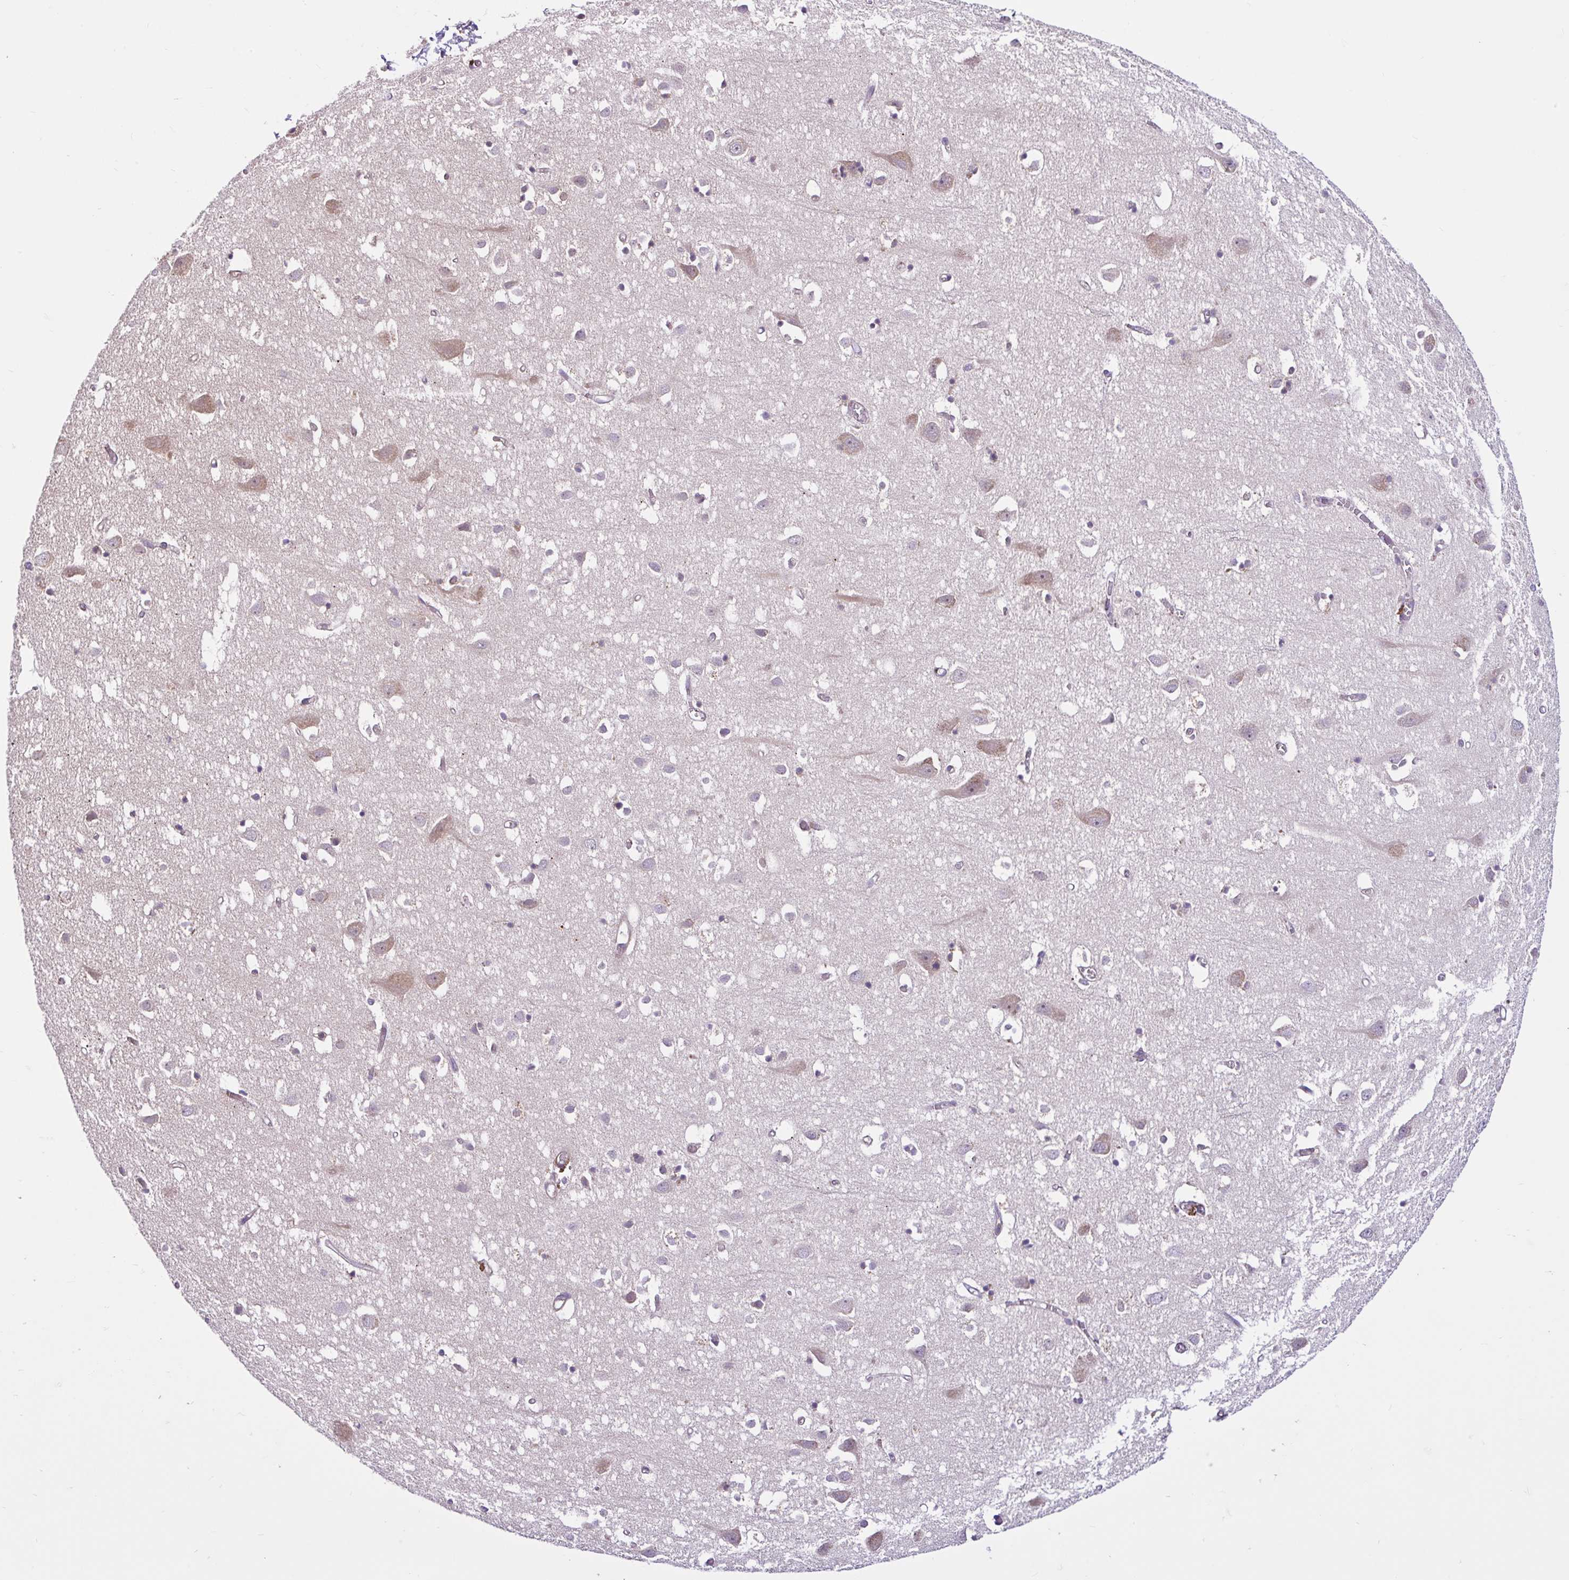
{"staining": {"intensity": "moderate", "quantity": ">75%", "location": "cytoplasmic/membranous"}, "tissue": "cerebral cortex", "cell_type": "Endothelial cells", "image_type": "normal", "snomed": [{"axis": "morphology", "description": "Normal tissue, NOS"}, {"axis": "topography", "description": "Cerebral cortex"}], "caption": "DAB immunohistochemical staining of benign human cerebral cortex displays moderate cytoplasmic/membranous protein positivity in approximately >75% of endothelial cells.", "gene": "NTPCR", "patient": {"sex": "male", "age": 70}}